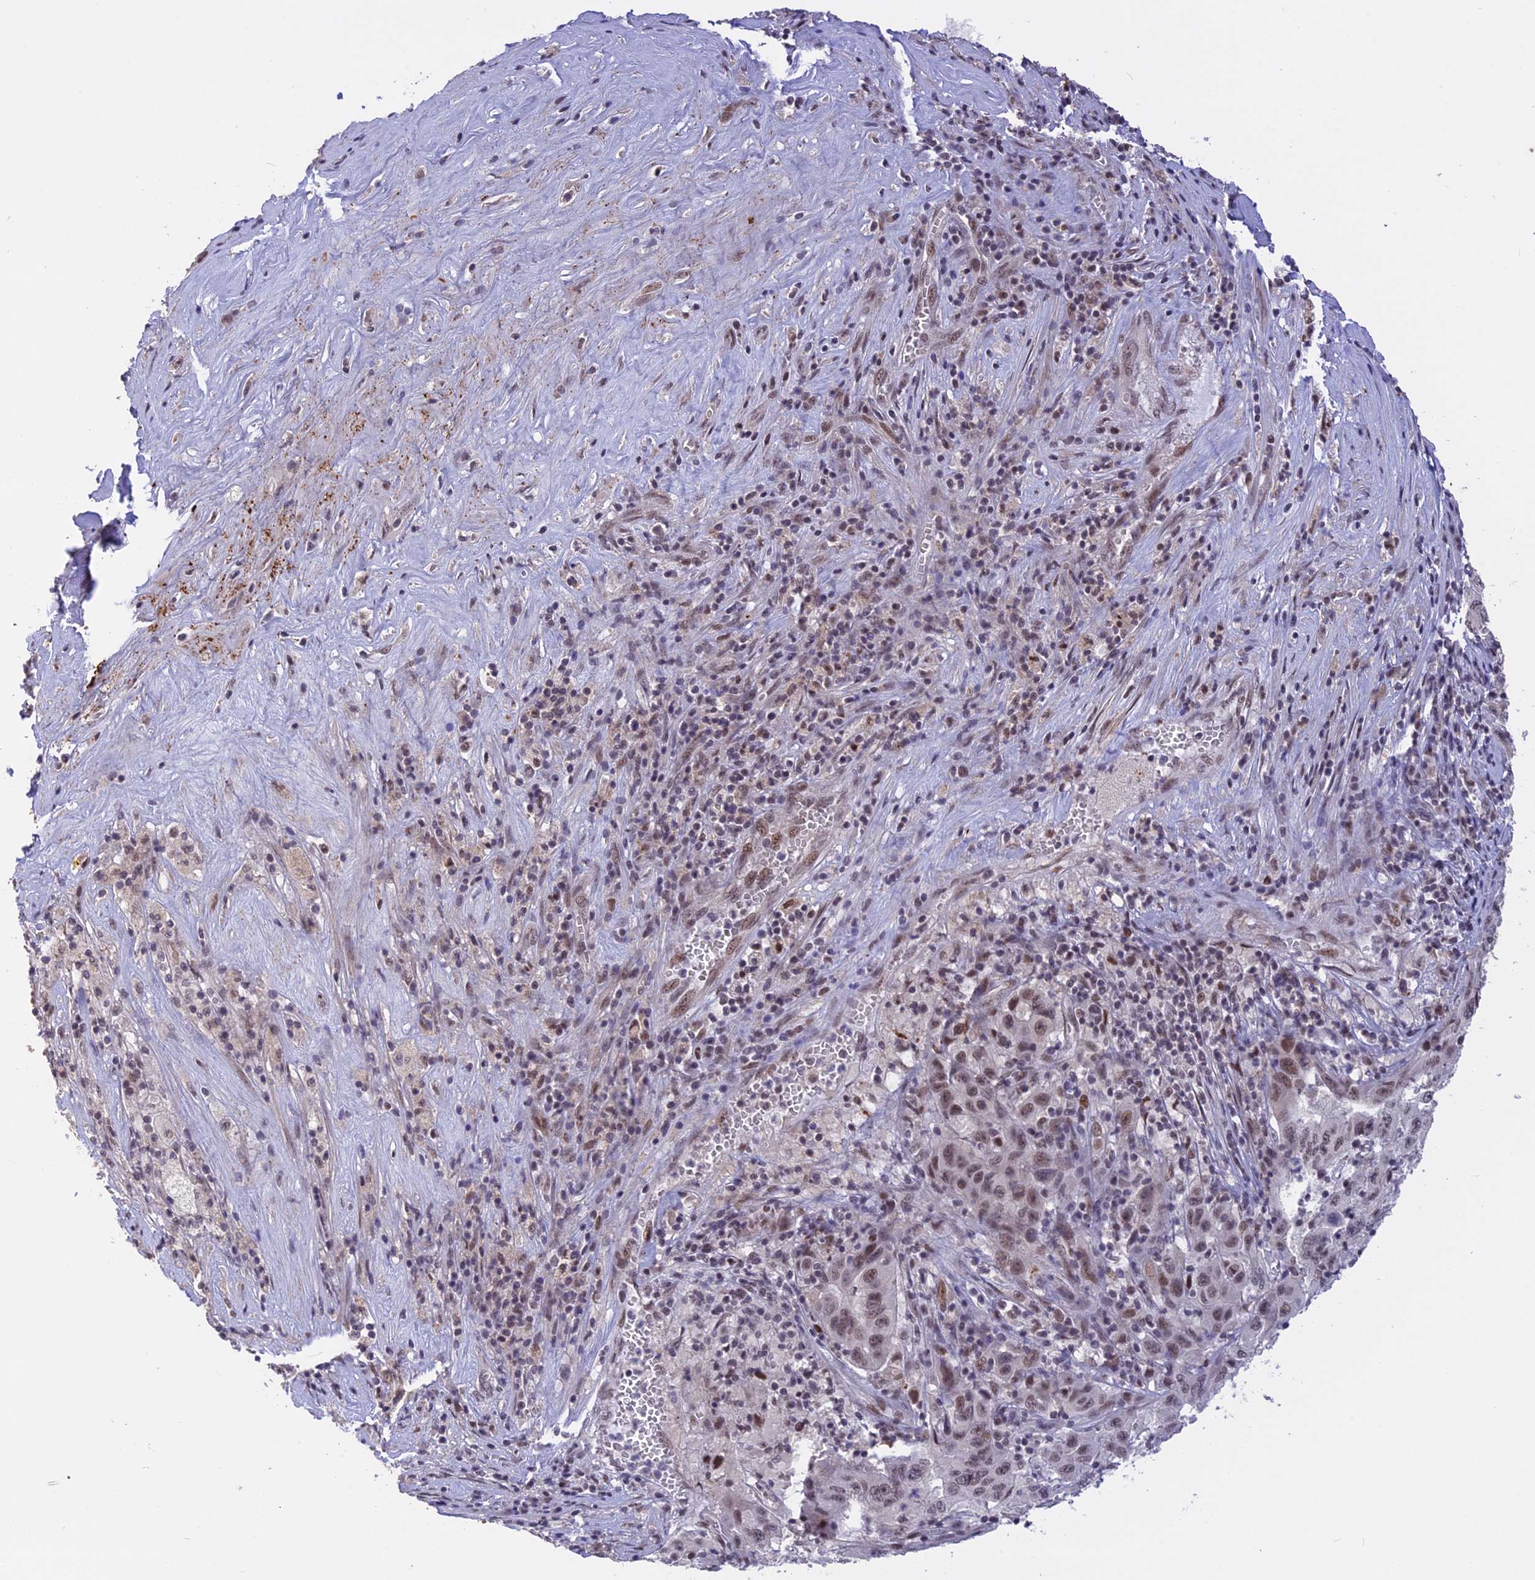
{"staining": {"intensity": "weak", "quantity": "25%-75%", "location": "nuclear"}, "tissue": "pancreatic cancer", "cell_type": "Tumor cells", "image_type": "cancer", "snomed": [{"axis": "morphology", "description": "Adenocarcinoma, NOS"}, {"axis": "topography", "description": "Pancreas"}], "caption": "DAB immunohistochemical staining of adenocarcinoma (pancreatic) reveals weak nuclear protein expression in approximately 25%-75% of tumor cells.", "gene": "POLR2C", "patient": {"sex": "male", "age": 63}}